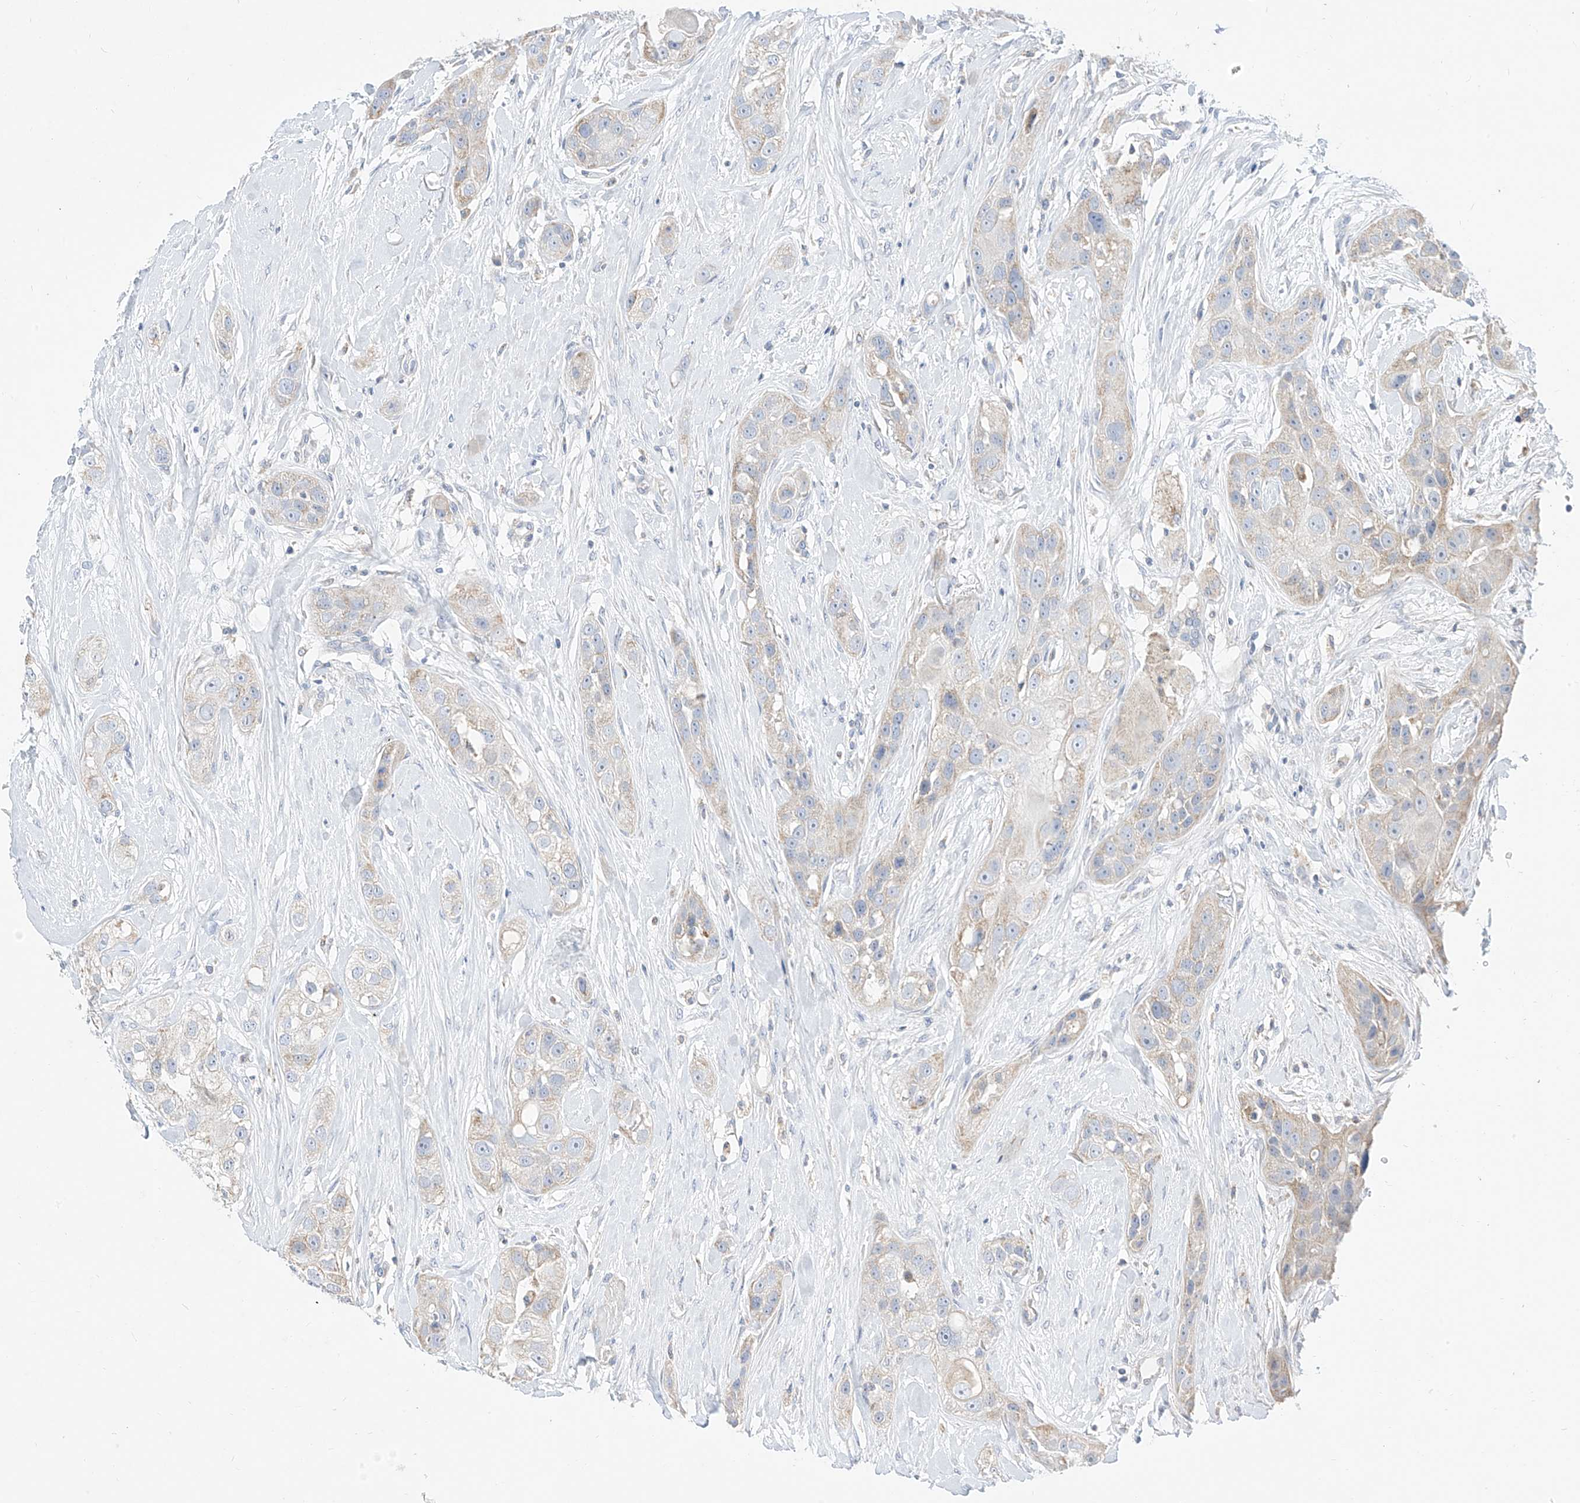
{"staining": {"intensity": "weak", "quantity": "<25%", "location": "cytoplasmic/membranous"}, "tissue": "head and neck cancer", "cell_type": "Tumor cells", "image_type": "cancer", "snomed": [{"axis": "morphology", "description": "Normal tissue, NOS"}, {"axis": "morphology", "description": "Squamous cell carcinoma, NOS"}, {"axis": "topography", "description": "Skeletal muscle"}, {"axis": "topography", "description": "Head-Neck"}], "caption": "High power microscopy micrograph of an IHC image of head and neck cancer, revealing no significant expression in tumor cells.", "gene": "RASA2", "patient": {"sex": "male", "age": 51}}